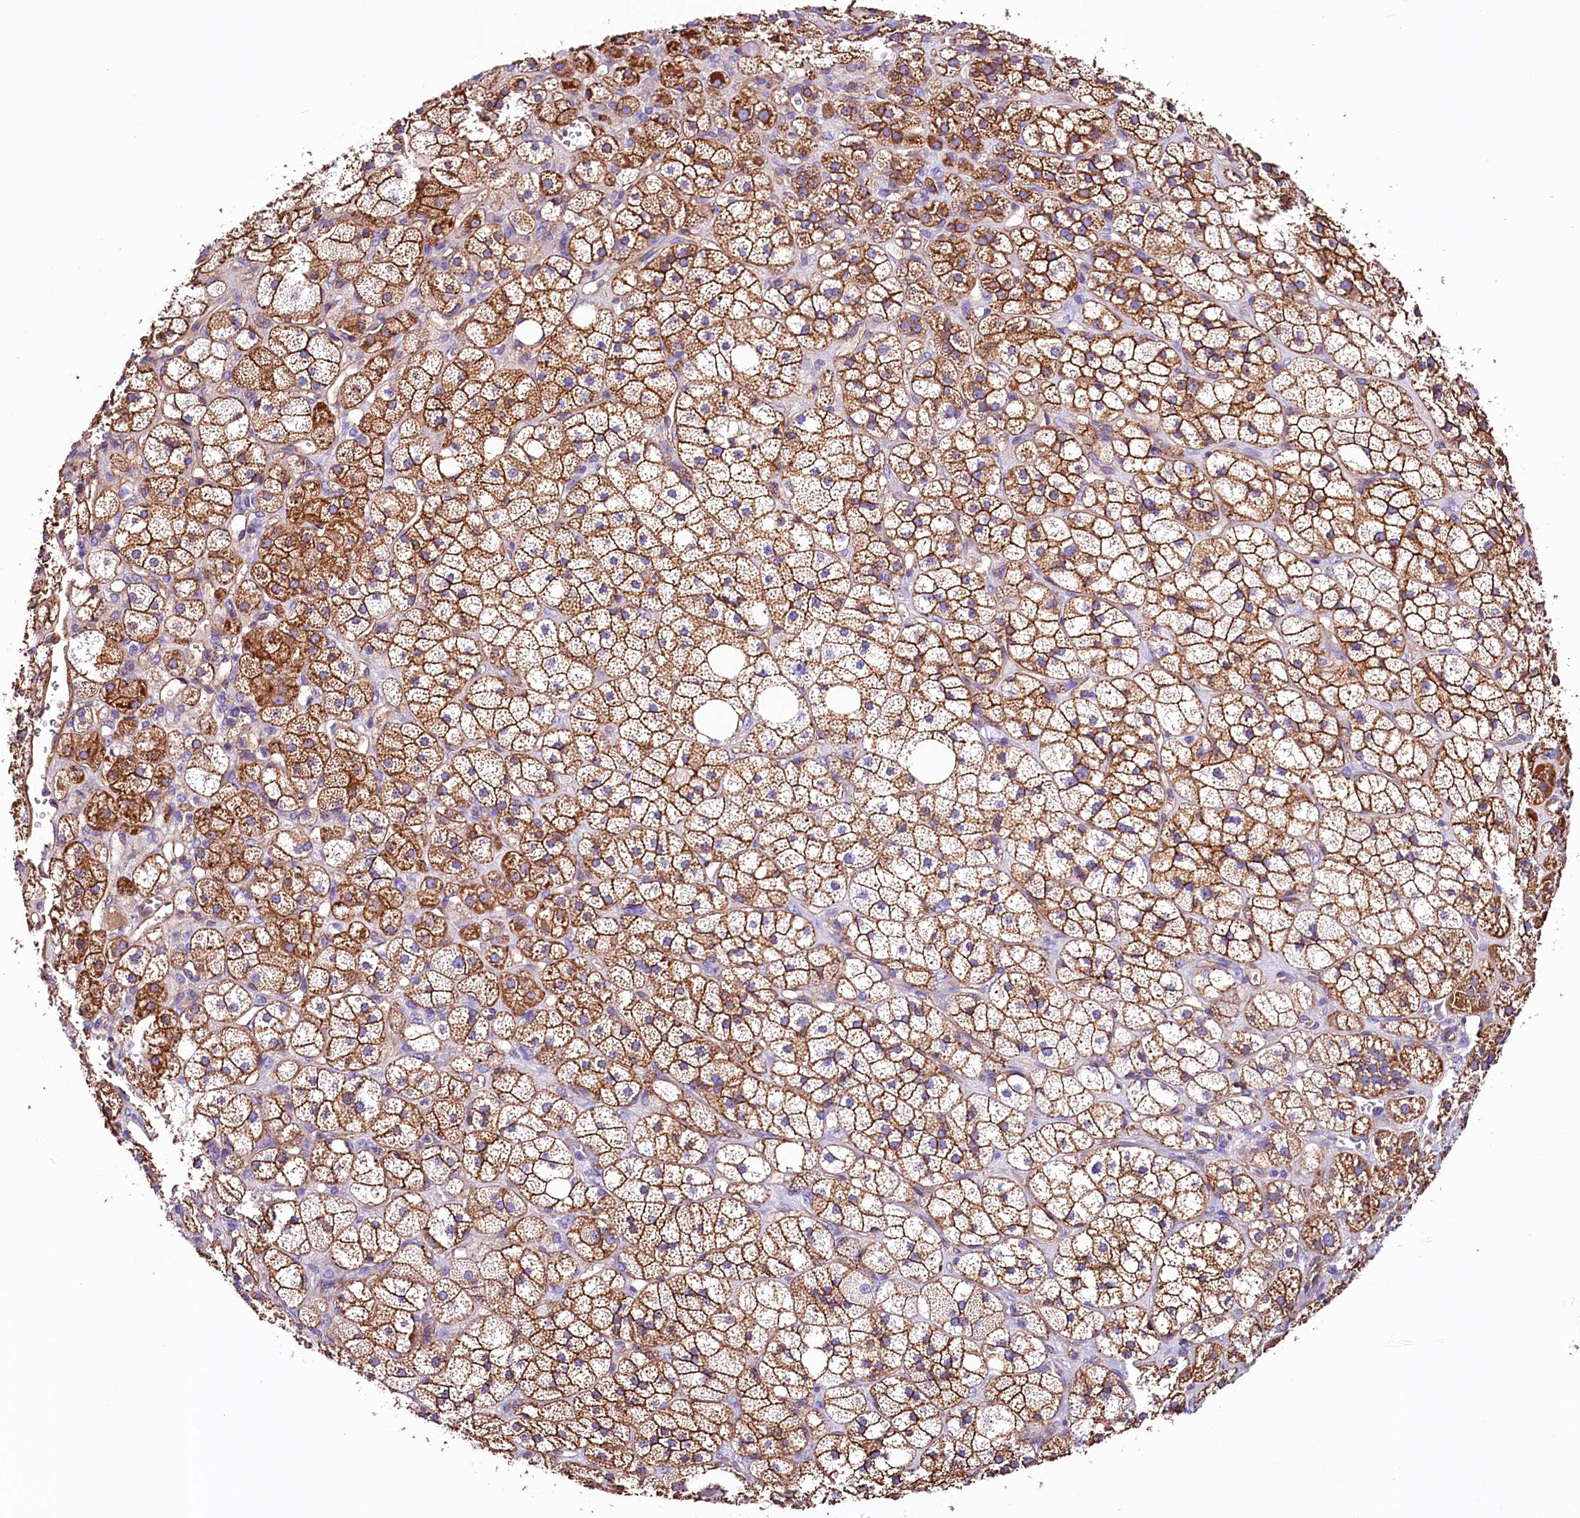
{"staining": {"intensity": "strong", "quantity": ">75%", "location": "cytoplasmic/membranous"}, "tissue": "adrenal gland", "cell_type": "Glandular cells", "image_type": "normal", "snomed": [{"axis": "morphology", "description": "Normal tissue, NOS"}, {"axis": "topography", "description": "Adrenal gland"}], "caption": "Protein analysis of unremarkable adrenal gland demonstrates strong cytoplasmic/membranous staining in about >75% of glandular cells. (DAB = brown stain, brightfield microscopy at high magnification).", "gene": "ATP2B4", "patient": {"sex": "male", "age": 61}}